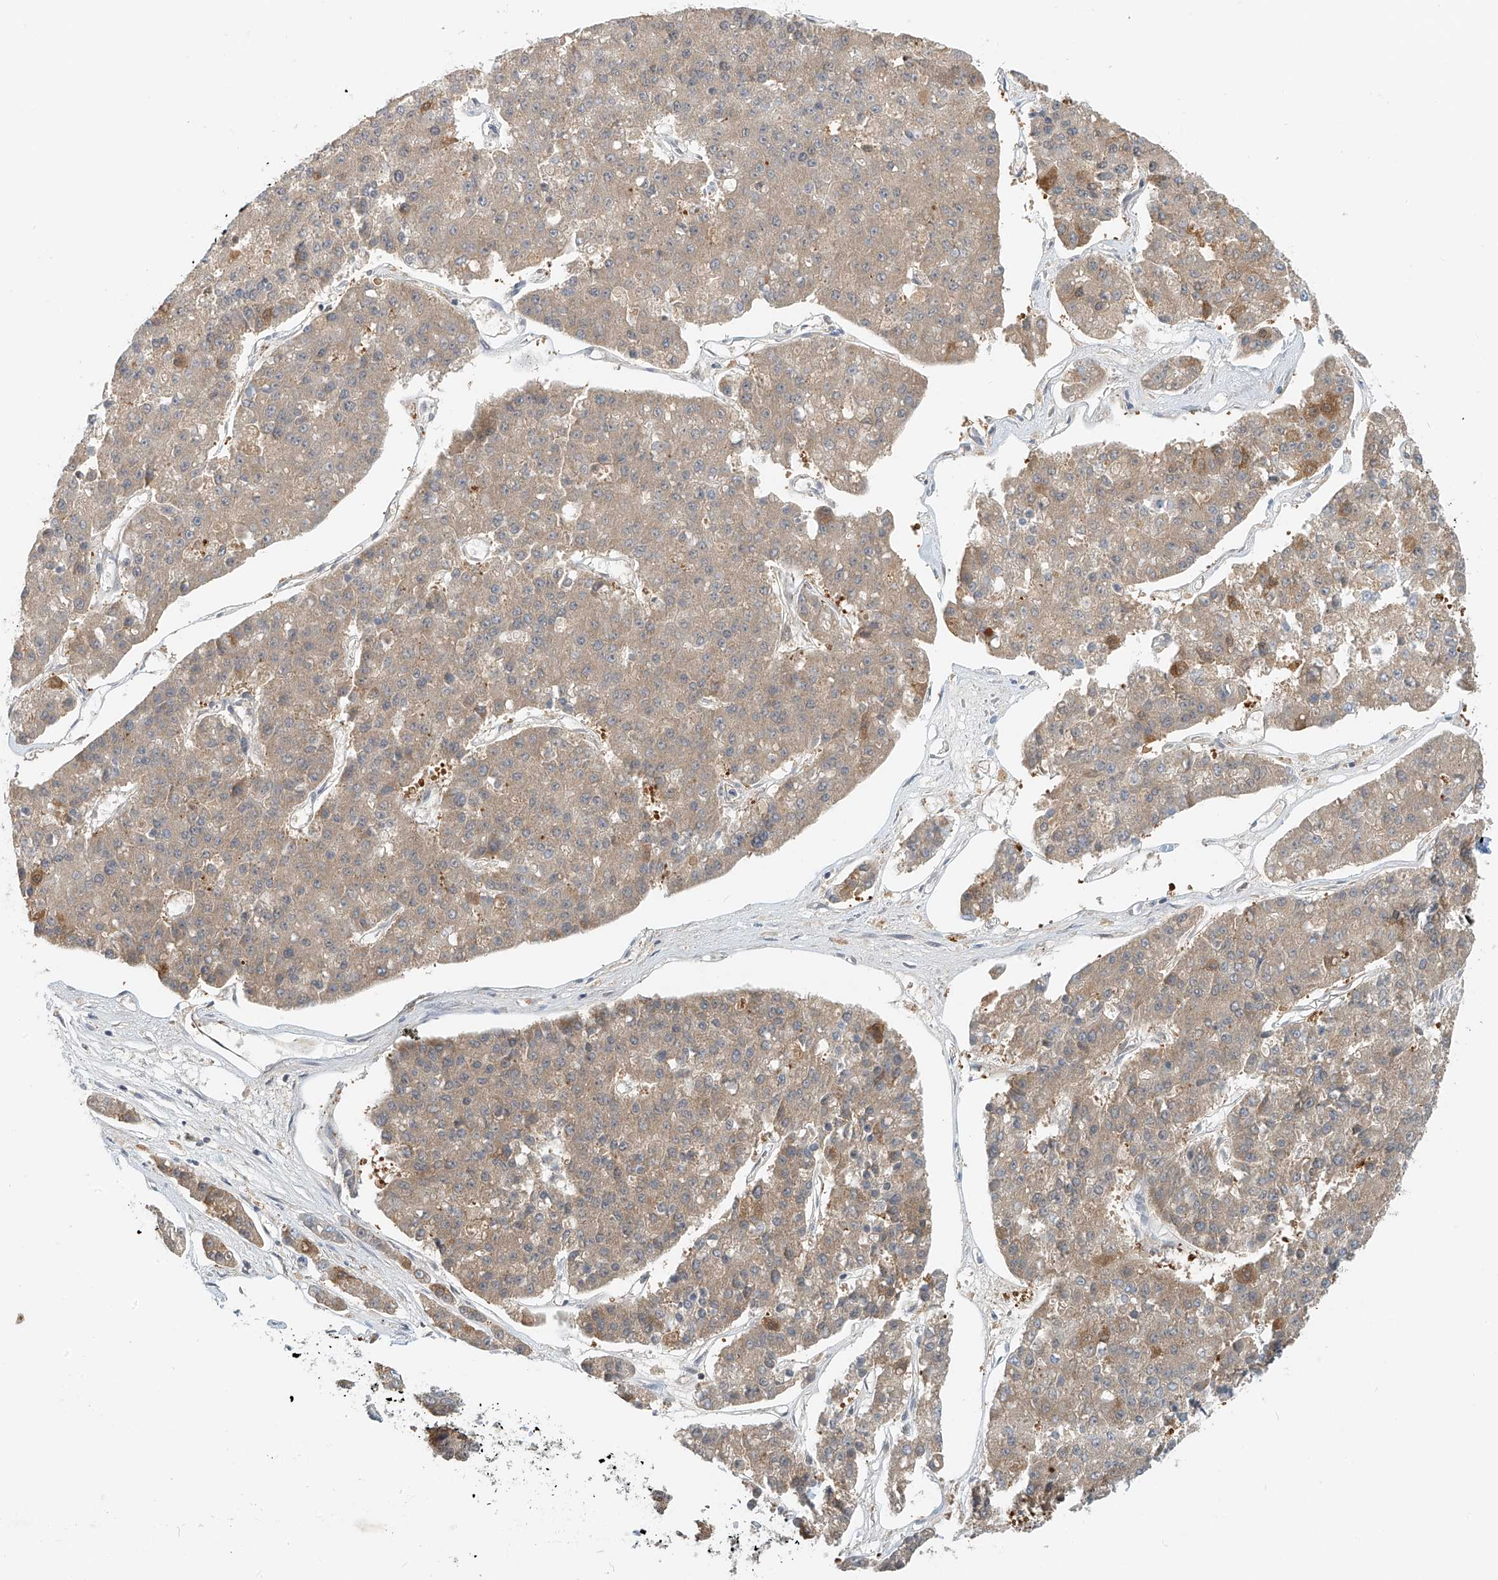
{"staining": {"intensity": "moderate", "quantity": "25%-75%", "location": "cytoplasmic/membranous"}, "tissue": "pancreatic cancer", "cell_type": "Tumor cells", "image_type": "cancer", "snomed": [{"axis": "morphology", "description": "Adenocarcinoma, NOS"}, {"axis": "topography", "description": "Pancreas"}], "caption": "Immunohistochemistry of human pancreatic cancer reveals medium levels of moderate cytoplasmic/membranous expression in about 25%-75% of tumor cells.", "gene": "PPA2", "patient": {"sex": "male", "age": 50}}